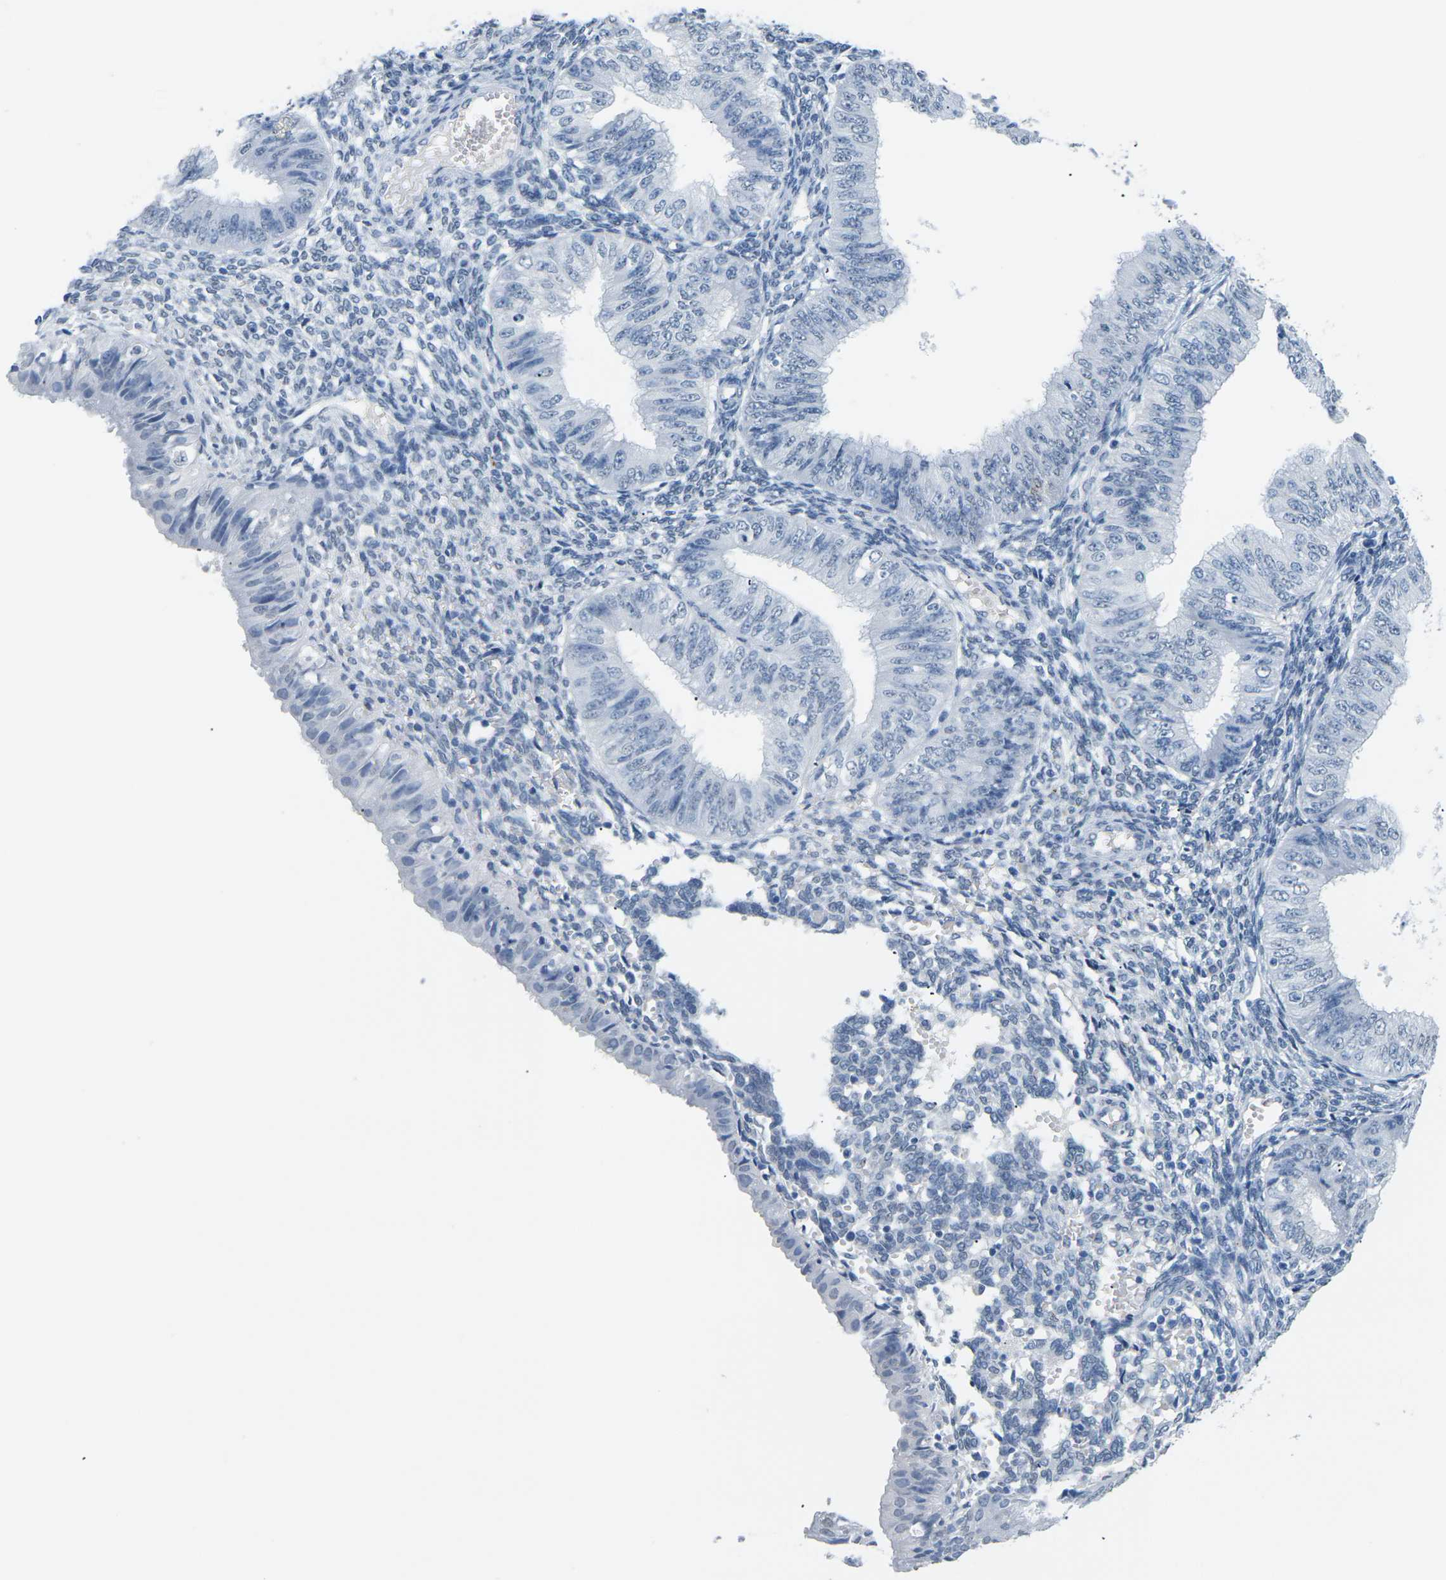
{"staining": {"intensity": "negative", "quantity": "none", "location": "none"}, "tissue": "endometrial cancer", "cell_type": "Tumor cells", "image_type": "cancer", "snomed": [{"axis": "morphology", "description": "Normal tissue, NOS"}, {"axis": "morphology", "description": "Adenocarcinoma, NOS"}, {"axis": "topography", "description": "Endometrium"}], "caption": "Endometrial adenocarcinoma was stained to show a protein in brown. There is no significant staining in tumor cells.", "gene": "CTAG1A", "patient": {"sex": "female", "age": 53}}